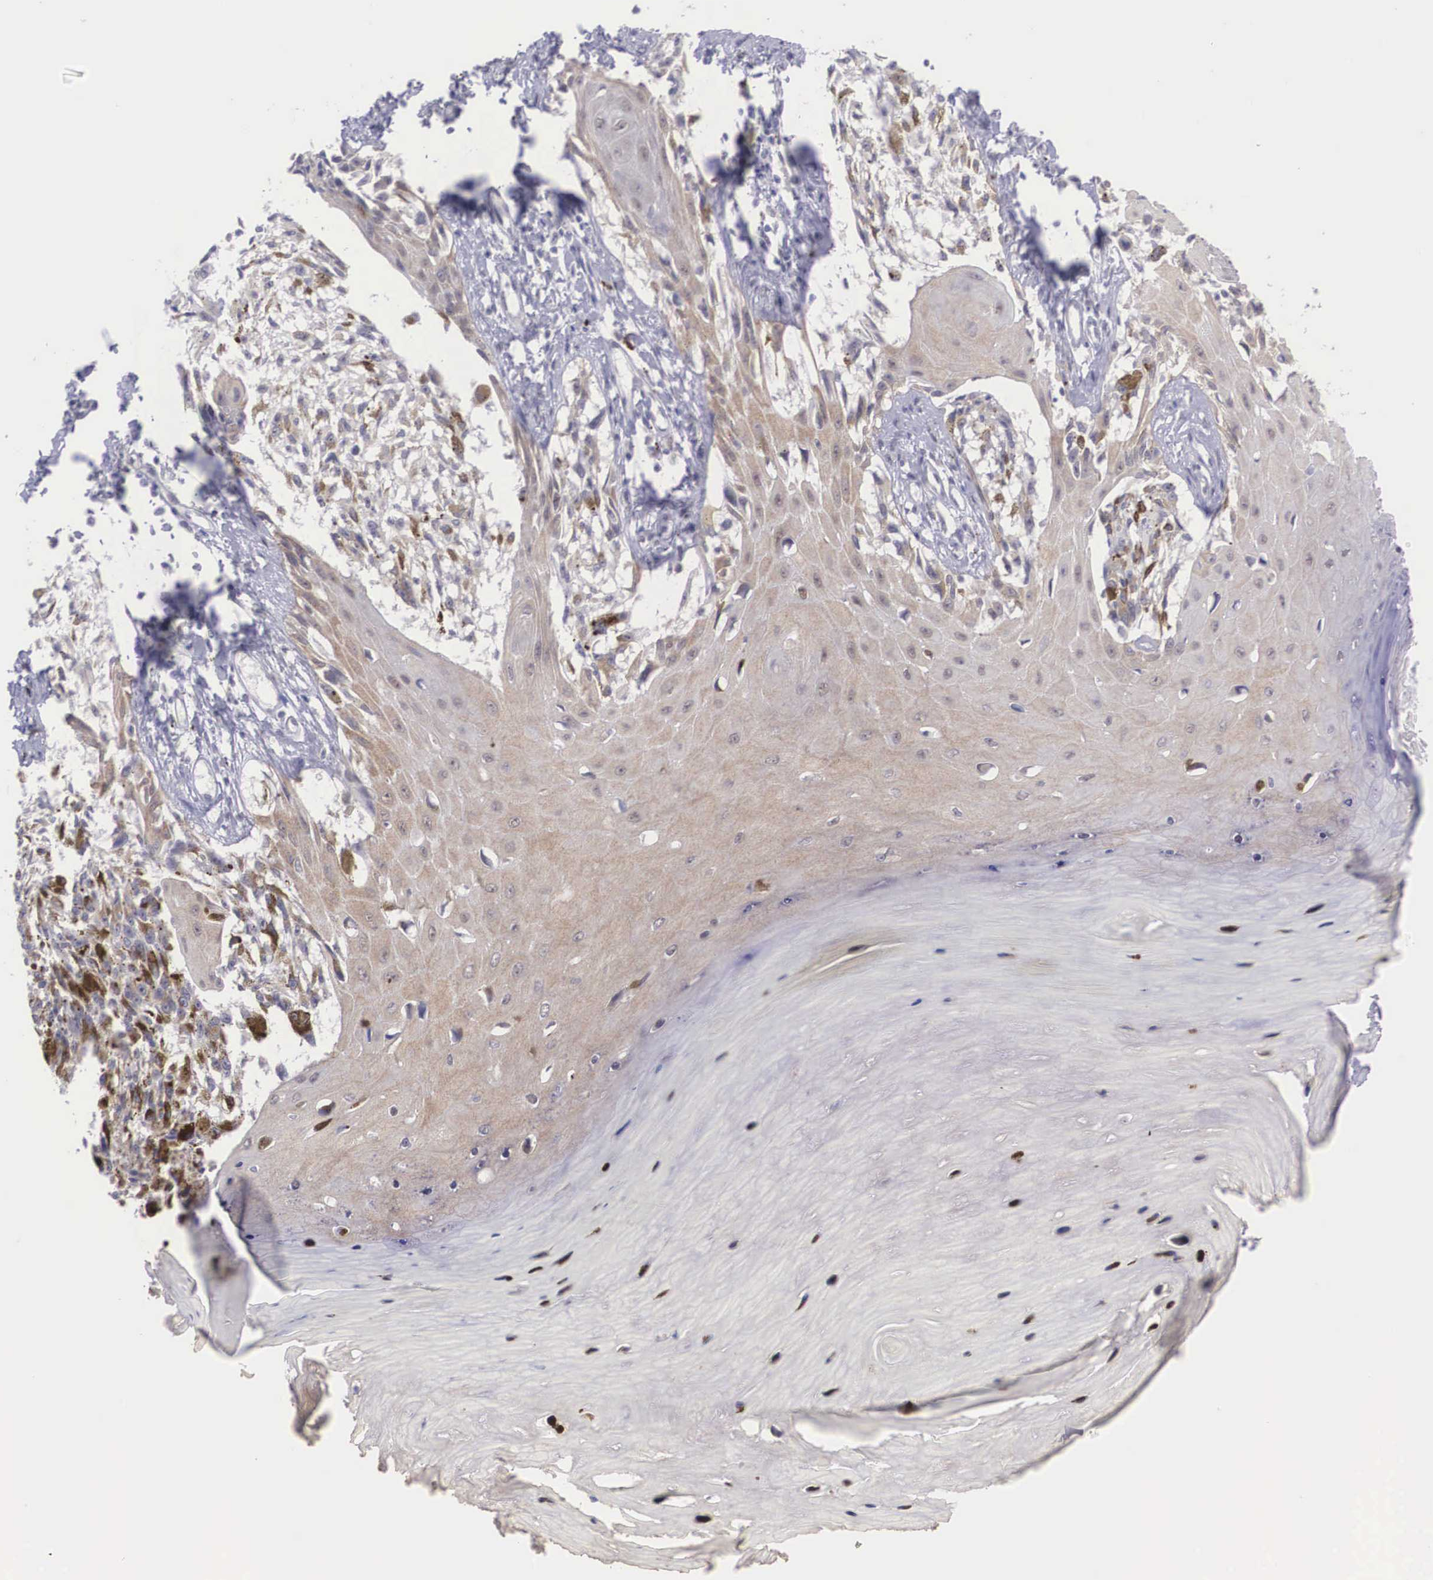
{"staining": {"intensity": "weak", "quantity": "25%-75%", "location": "cytoplasmic/membranous,nuclear"}, "tissue": "melanoma", "cell_type": "Tumor cells", "image_type": "cancer", "snomed": [{"axis": "morphology", "description": "Malignant melanoma, NOS"}, {"axis": "topography", "description": "Skin"}], "caption": "DAB immunohistochemical staining of melanoma displays weak cytoplasmic/membranous and nuclear protein expression in about 25%-75% of tumor cells. (DAB (3,3'-diaminobenzidine) IHC with brightfield microscopy, high magnification).", "gene": "NINL", "patient": {"sex": "female", "age": 82}}